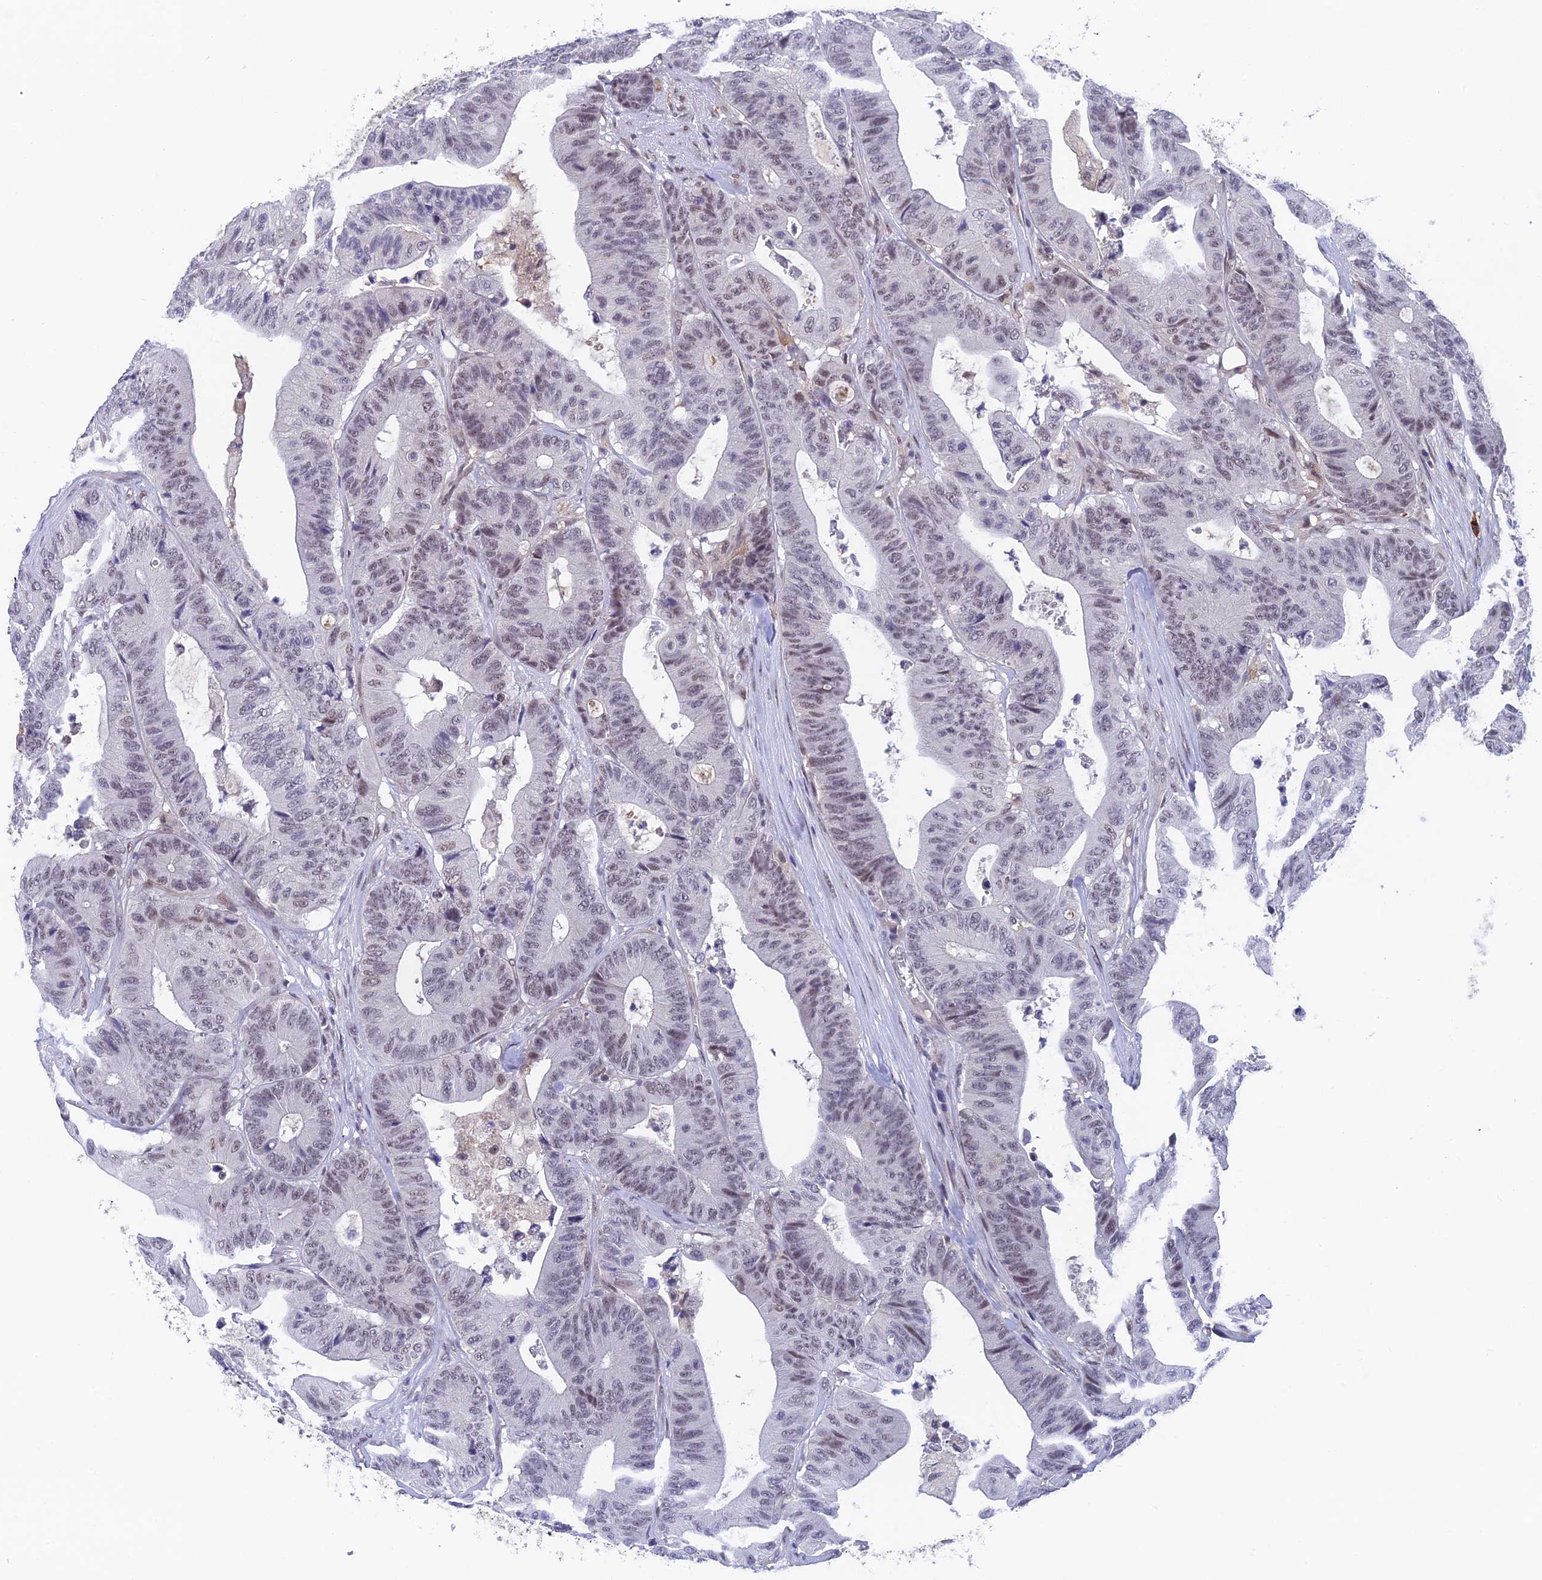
{"staining": {"intensity": "weak", "quantity": "<25%", "location": "nuclear"}, "tissue": "colorectal cancer", "cell_type": "Tumor cells", "image_type": "cancer", "snomed": [{"axis": "morphology", "description": "Adenocarcinoma, NOS"}, {"axis": "topography", "description": "Colon"}], "caption": "An image of colorectal cancer (adenocarcinoma) stained for a protein reveals no brown staining in tumor cells. (DAB (3,3'-diaminobenzidine) IHC, high magnification).", "gene": "NSMCE1", "patient": {"sex": "female", "age": 84}}